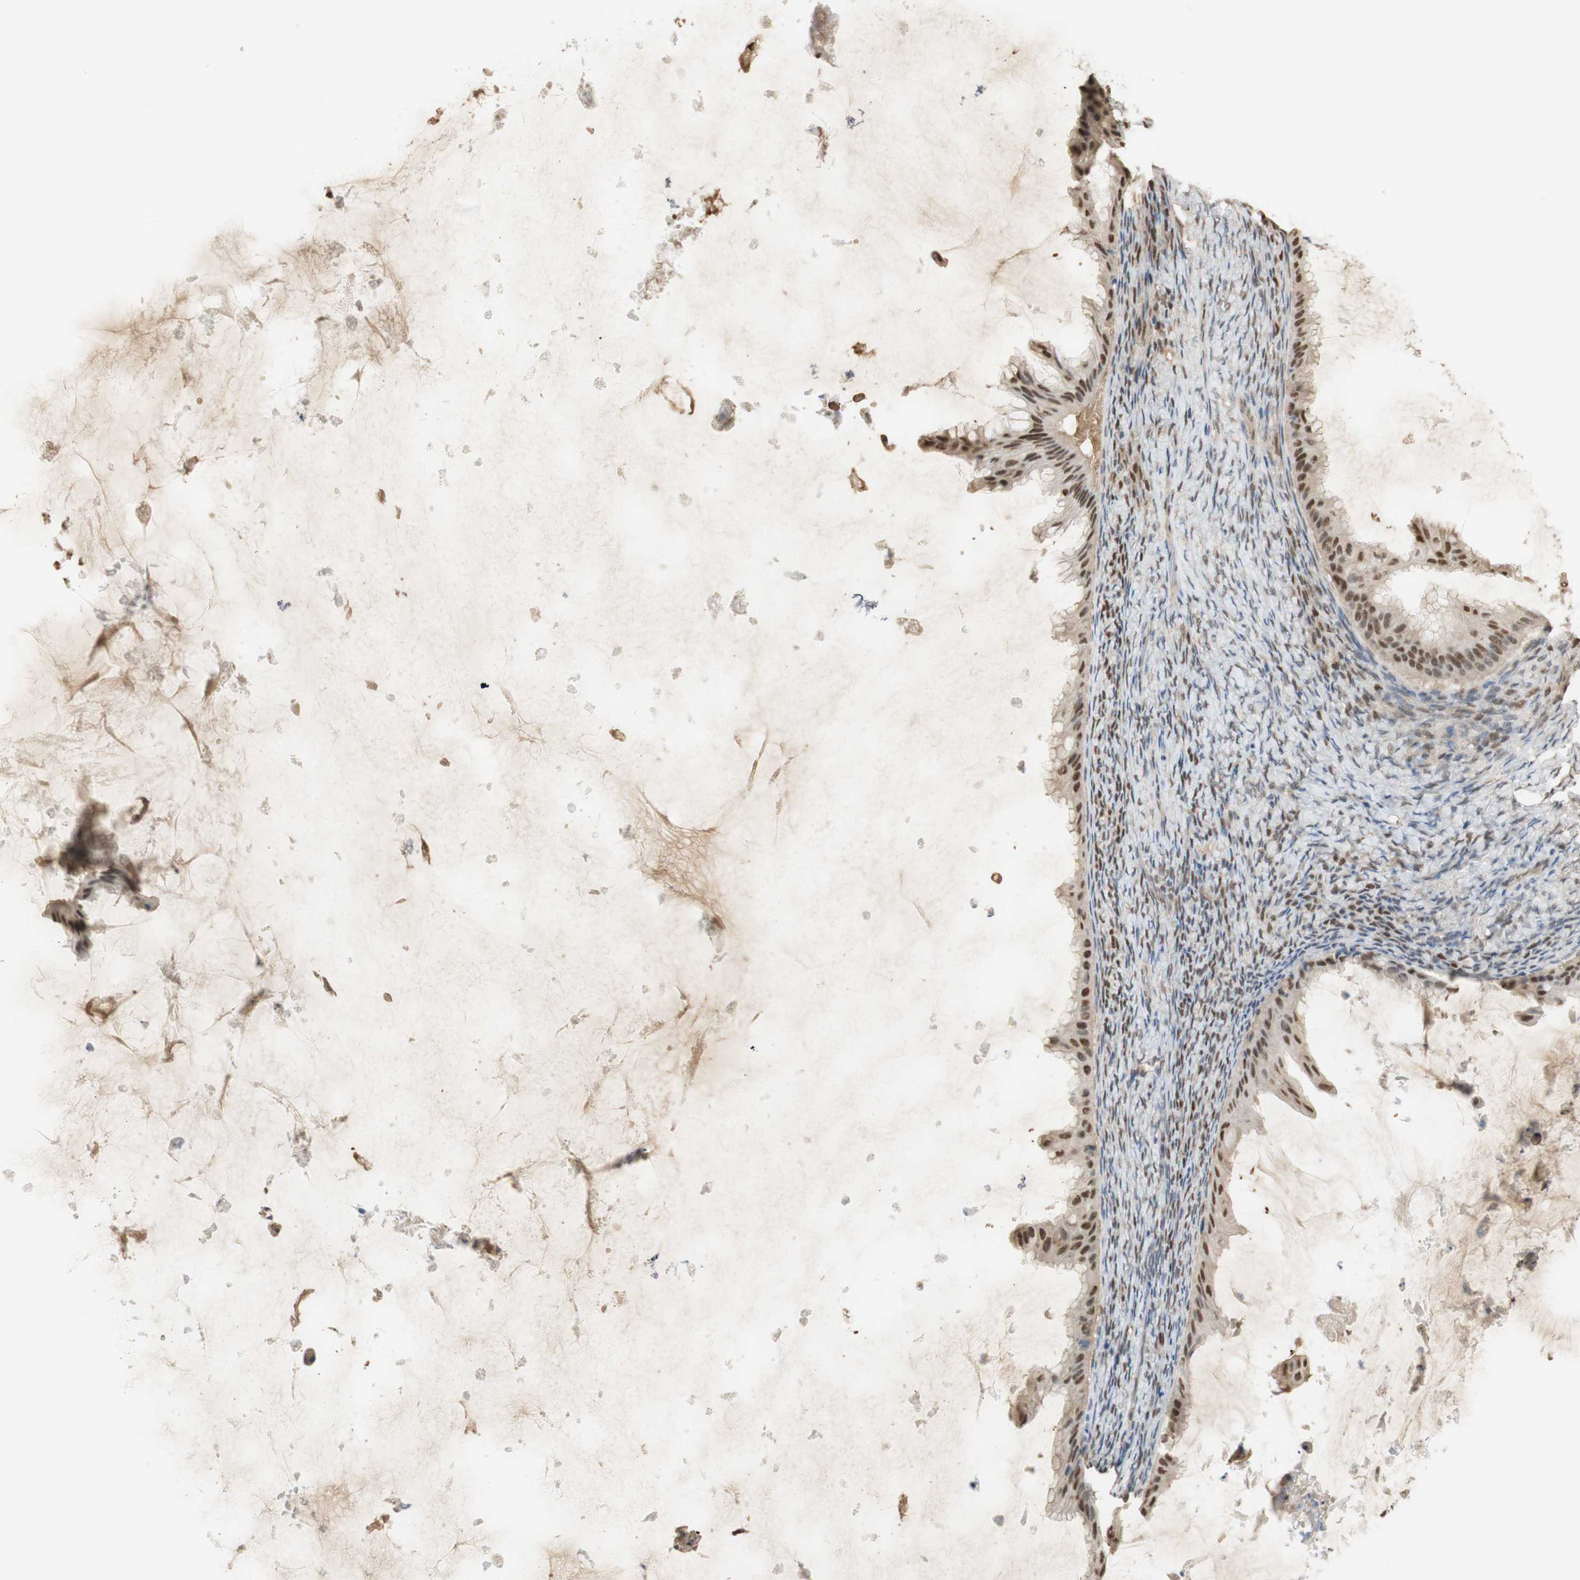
{"staining": {"intensity": "moderate", "quantity": ">75%", "location": "nuclear"}, "tissue": "ovarian cancer", "cell_type": "Tumor cells", "image_type": "cancer", "snomed": [{"axis": "morphology", "description": "Cystadenocarcinoma, mucinous, NOS"}, {"axis": "topography", "description": "Ovary"}], "caption": "The photomicrograph shows immunohistochemical staining of mucinous cystadenocarcinoma (ovarian). There is moderate nuclear expression is identified in about >75% of tumor cells. (DAB (3,3'-diaminobenzidine) IHC, brown staining for protein, blue staining for nuclei).", "gene": "NAP1L4", "patient": {"sex": "female", "age": 61}}